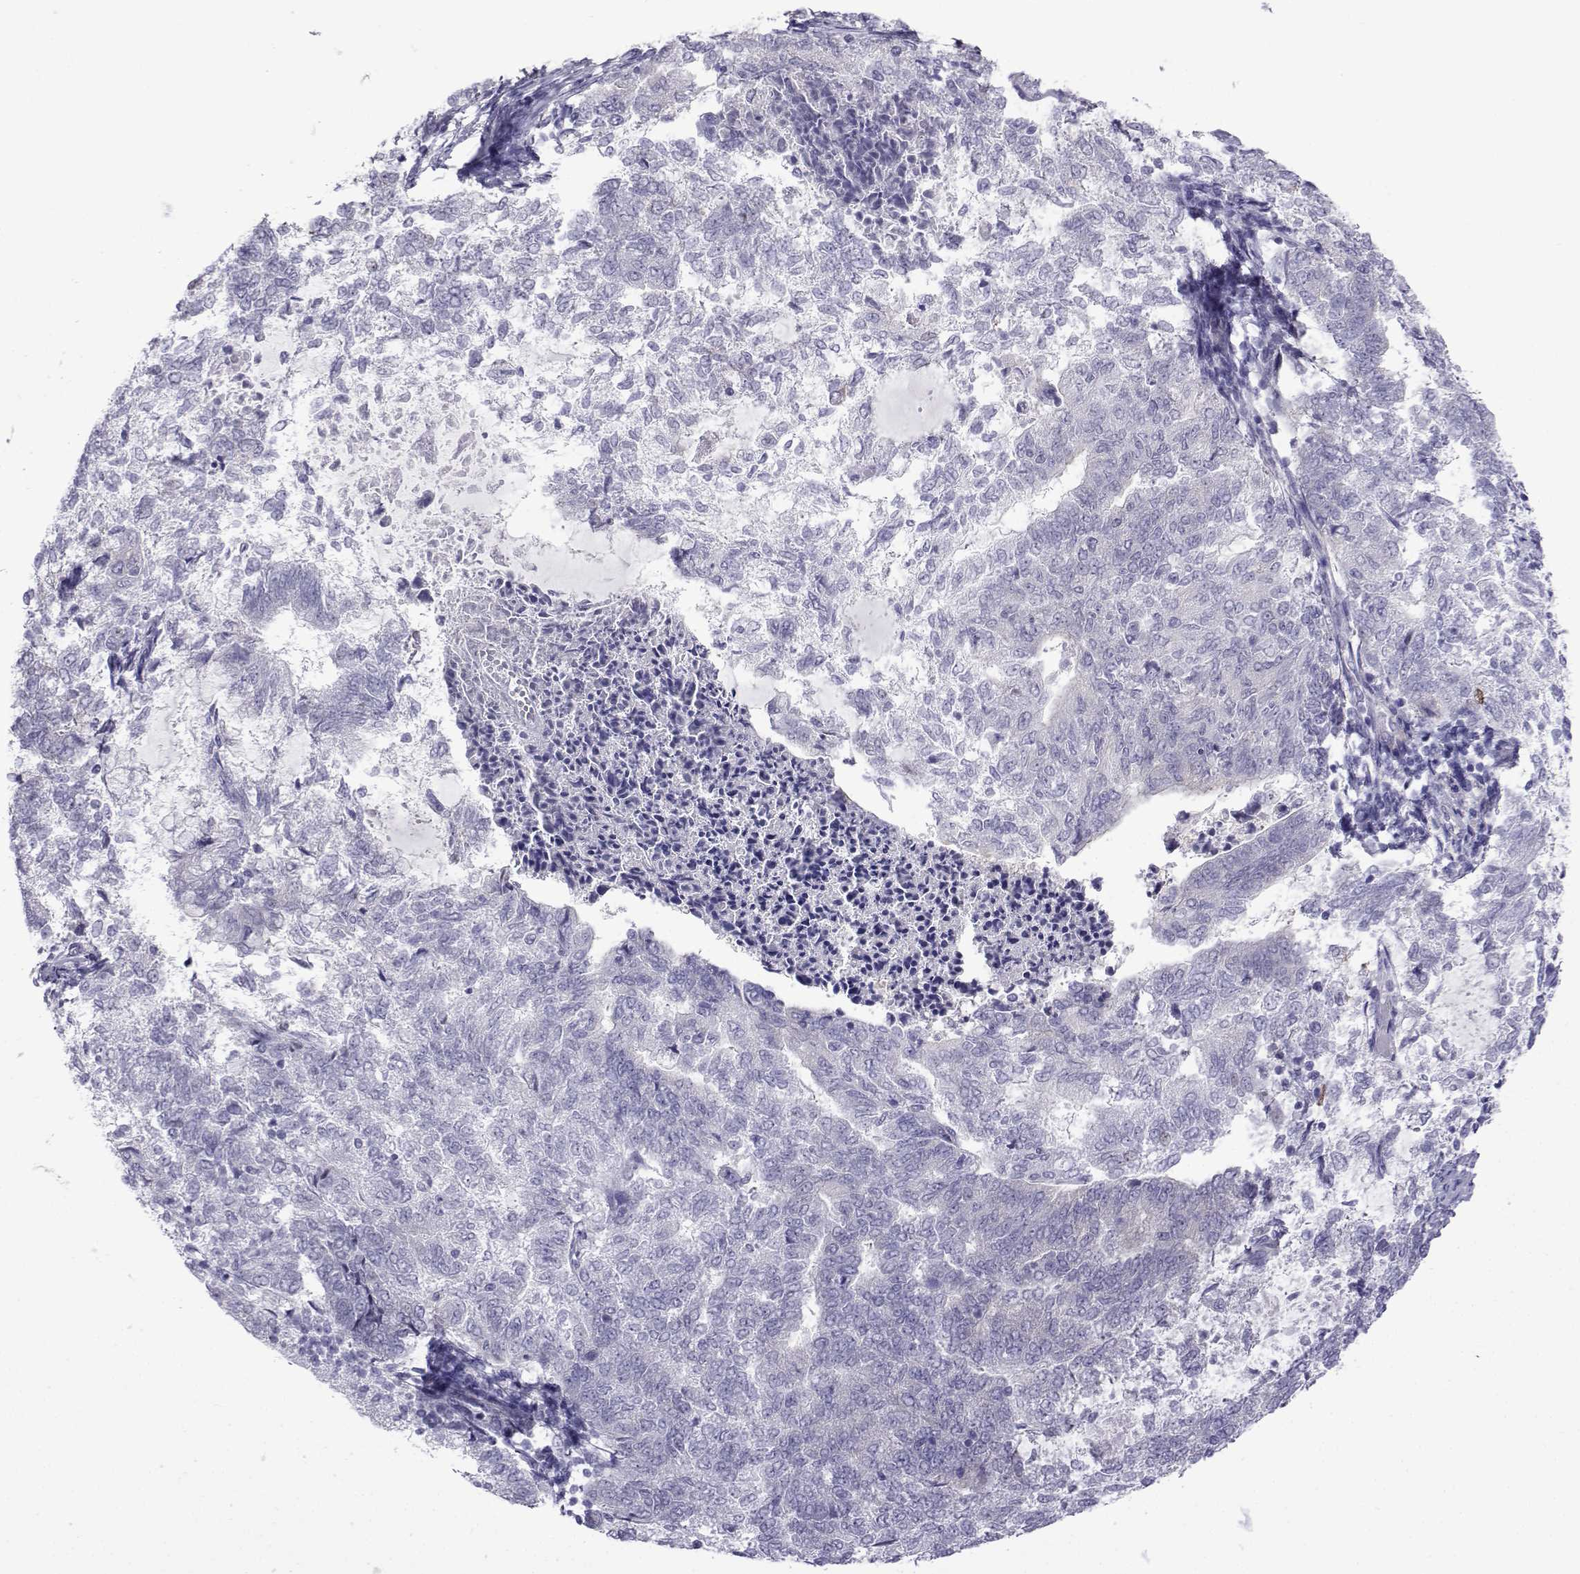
{"staining": {"intensity": "moderate", "quantity": "<25%", "location": "cytoplasmic/membranous"}, "tissue": "endometrial cancer", "cell_type": "Tumor cells", "image_type": "cancer", "snomed": [{"axis": "morphology", "description": "Adenocarcinoma, NOS"}, {"axis": "topography", "description": "Endometrium"}], "caption": "Adenocarcinoma (endometrial) stained with DAB (3,3'-diaminobenzidine) immunohistochemistry reveals low levels of moderate cytoplasmic/membranous positivity in about <25% of tumor cells. (Brightfield microscopy of DAB IHC at high magnification).", "gene": "COL22A1", "patient": {"sex": "female", "age": 65}}